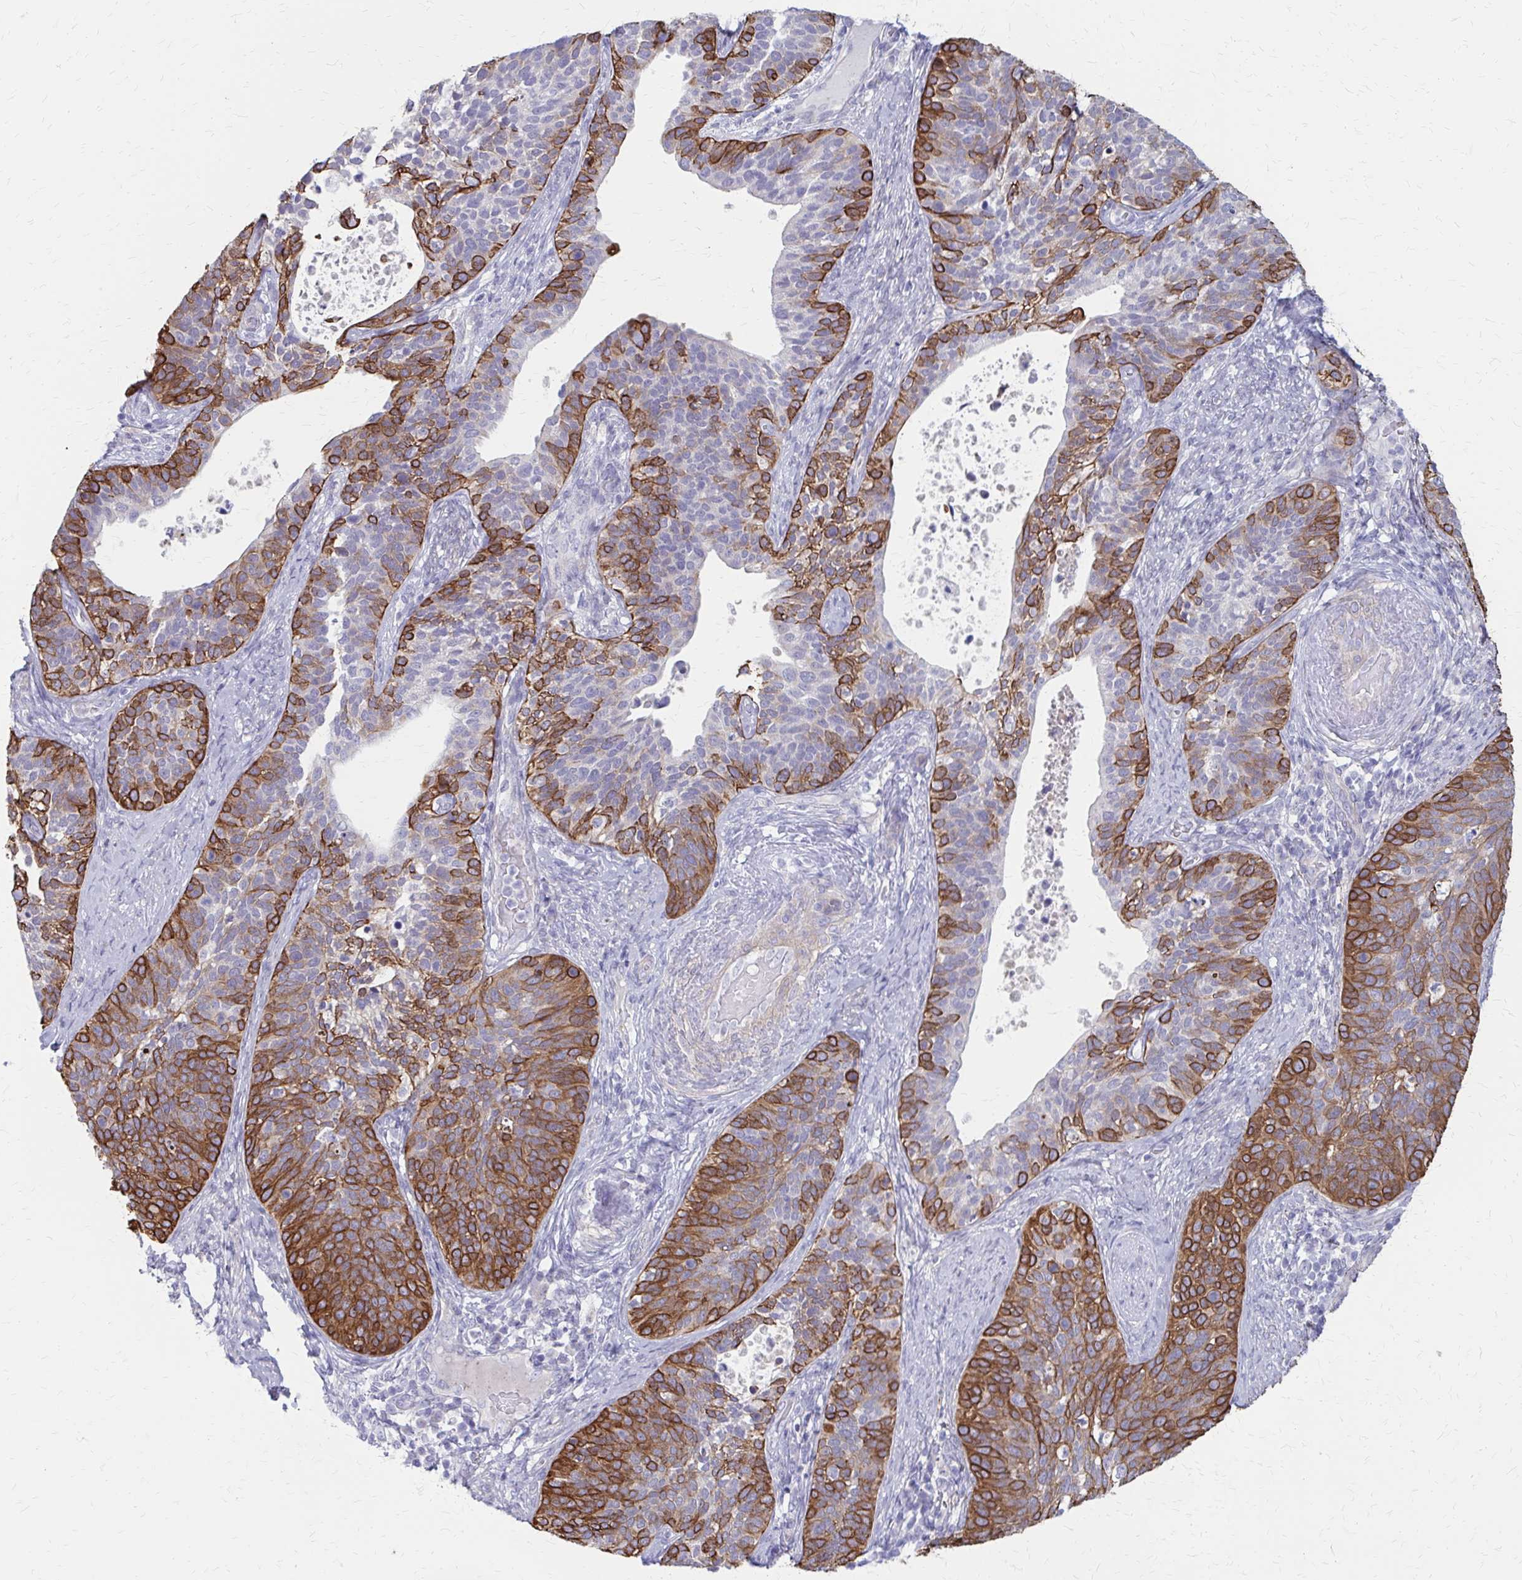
{"staining": {"intensity": "strong", "quantity": "25%-75%", "location": "cytoplasmic/membranous"}, "tissue": "cervical cancer", "cell_type": "Tumor cells", "image_type": "cancer", "snomed": [{"axis": "morphology", "description": "Squamous cell carcinoma, NOS"}, {"axis": "topography", "description": "Cervix"}], "caption": "This is a micrograph of IHC staining of cervical cancer (squamous cell carcinoma), which shows strong expression in the cytoplasmic/membranous of tumor cells.", "gene": "GLYATL2", "patient": {"sex": "female", "age": 69}}